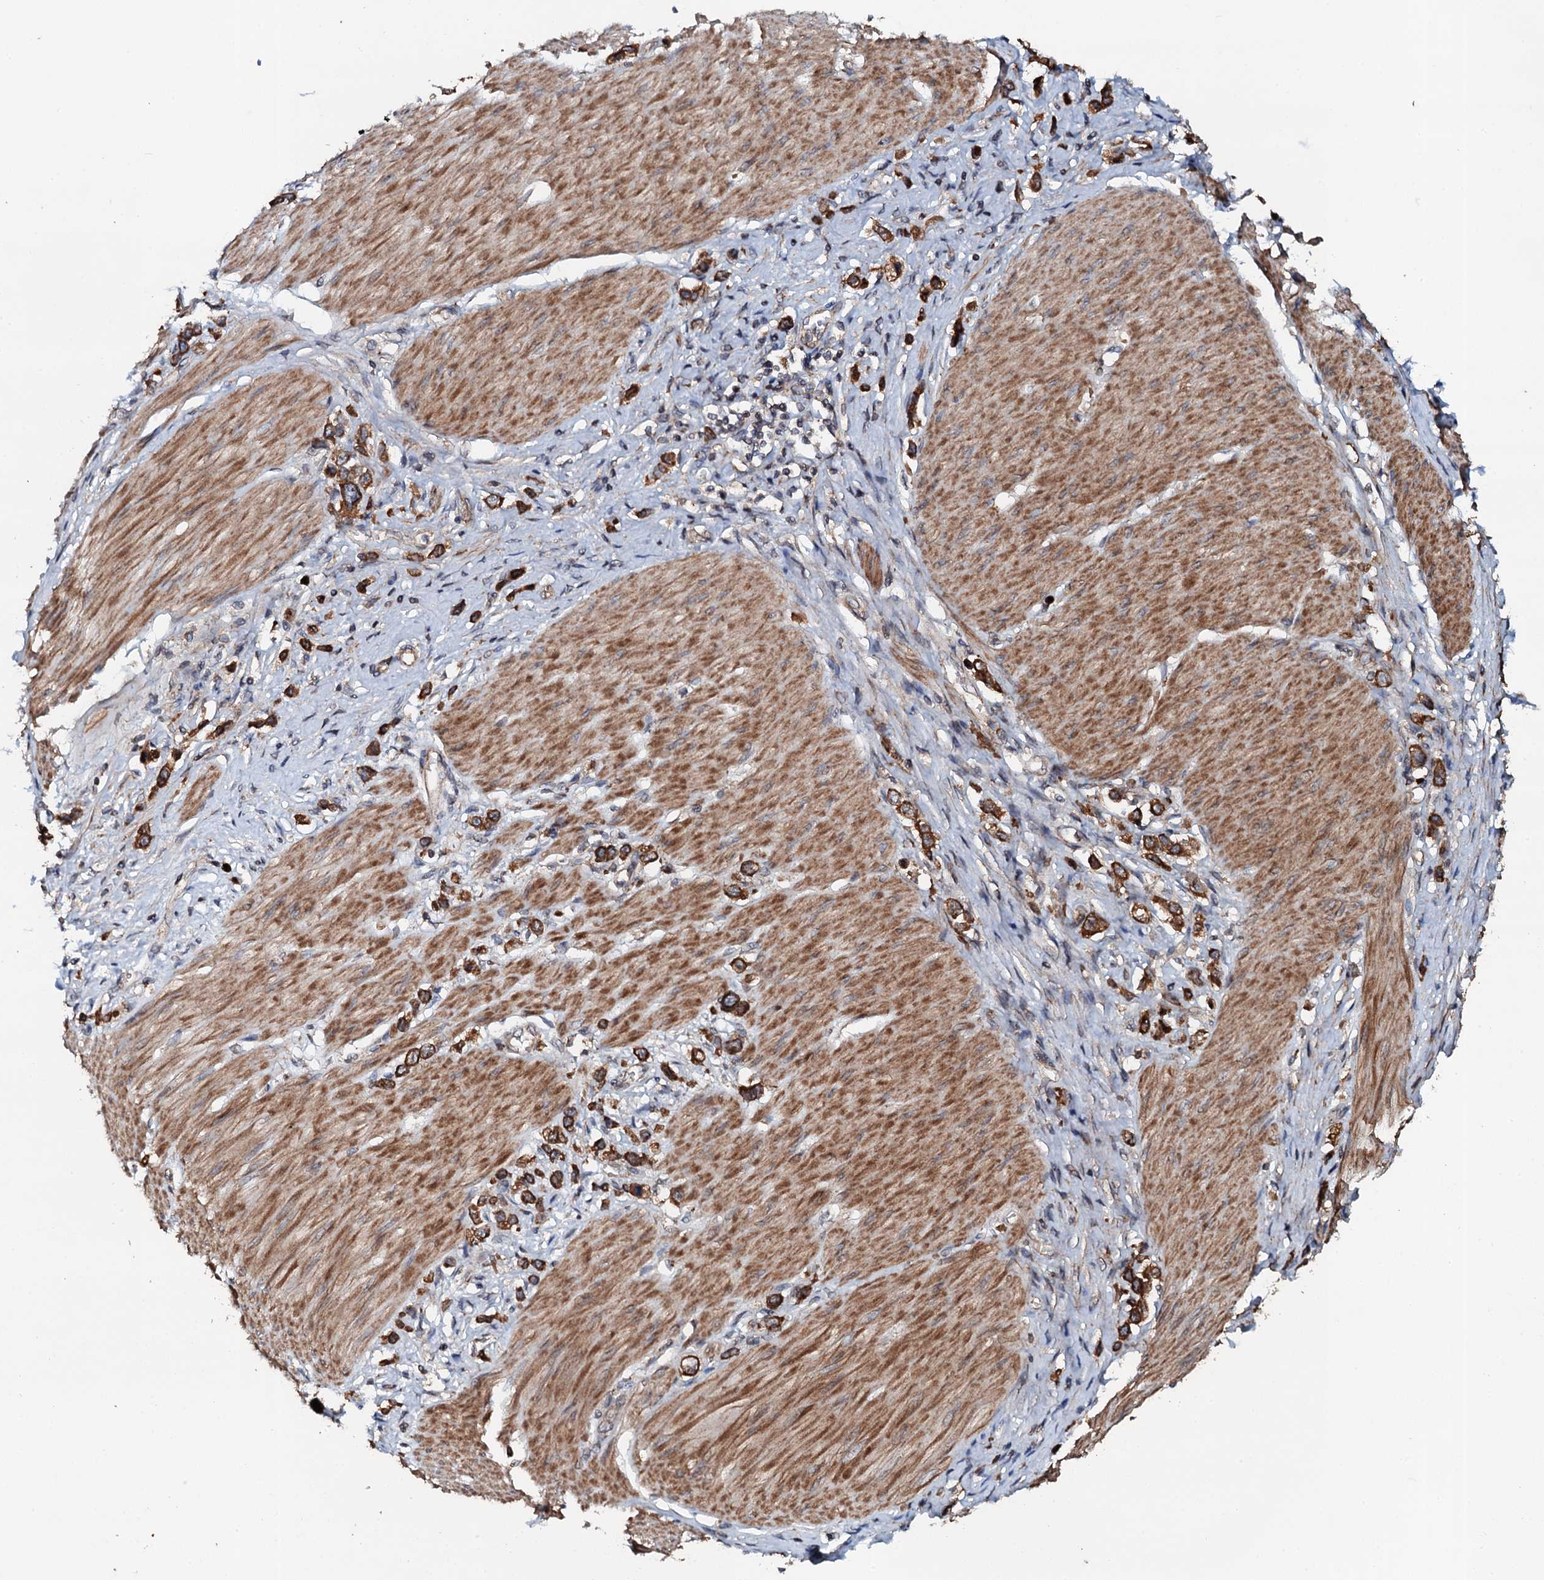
{"staining": {"intensity": "strong", "quantity": ">75%", "location": "cytoplasmic/membranous"}, "tissue": "stomach cancer", "cell_type": "Tumor cells", "image_type": "cancer", "snomed": [{"axis": "morphology", "description": "Normal tissue, NOS"}, {"axis": "morphology", "description": "Adenocarcinoma, NOS"}, {"axis": "topography", "description": "Stomach, upper"}, {"axis": "topography", "description": "Stomach"}], "caption": "A brown stain labels strong cytoplasmic/membranous positivity of a protein in stomach adenocarcinoma tumor cells.", "gene": "GLCE", "patient": {"sex": "female", "age": 65}}